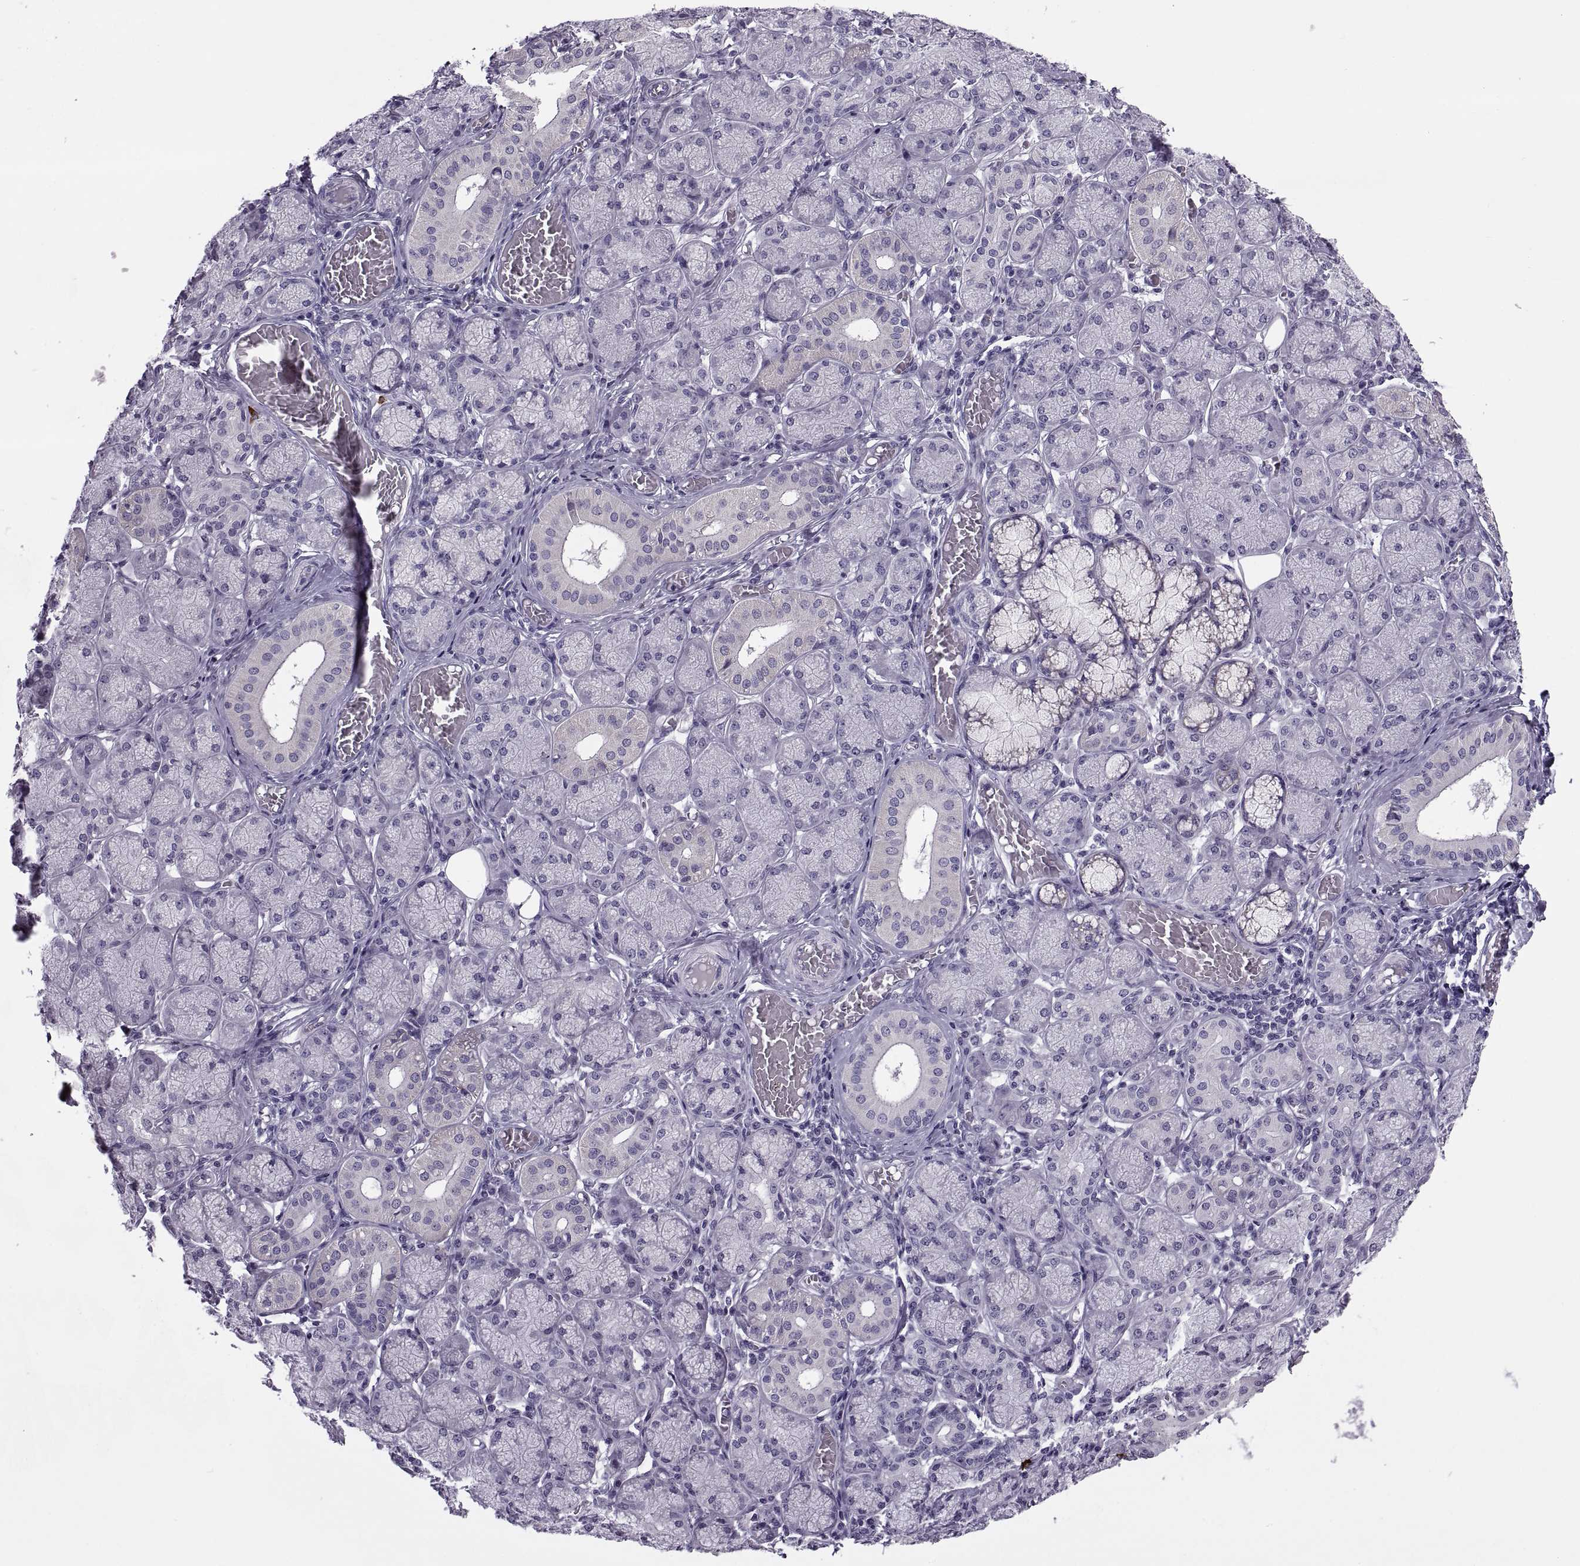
{"staining": {"intensity": "negative", "quantity": "none", "location": "none"}, "tissue": "salivary gland", "cell_type": "Glandular cells", "image_type": "normal", "snomed": [{"axis": "morphology", "description": "Normal tissue, NOS"}, {"axis": "topography", "description": "Salivary gland"}, {"axis": "topography", "description": "Peripheral nerve tissue"}], "caption": "This is an immunohistochemistry photomicrograph of normal salivary gland. There is no positivity in glandular cells.", "gene": "MAGEB1", "patient": {"sex": "female", "age": 24}}